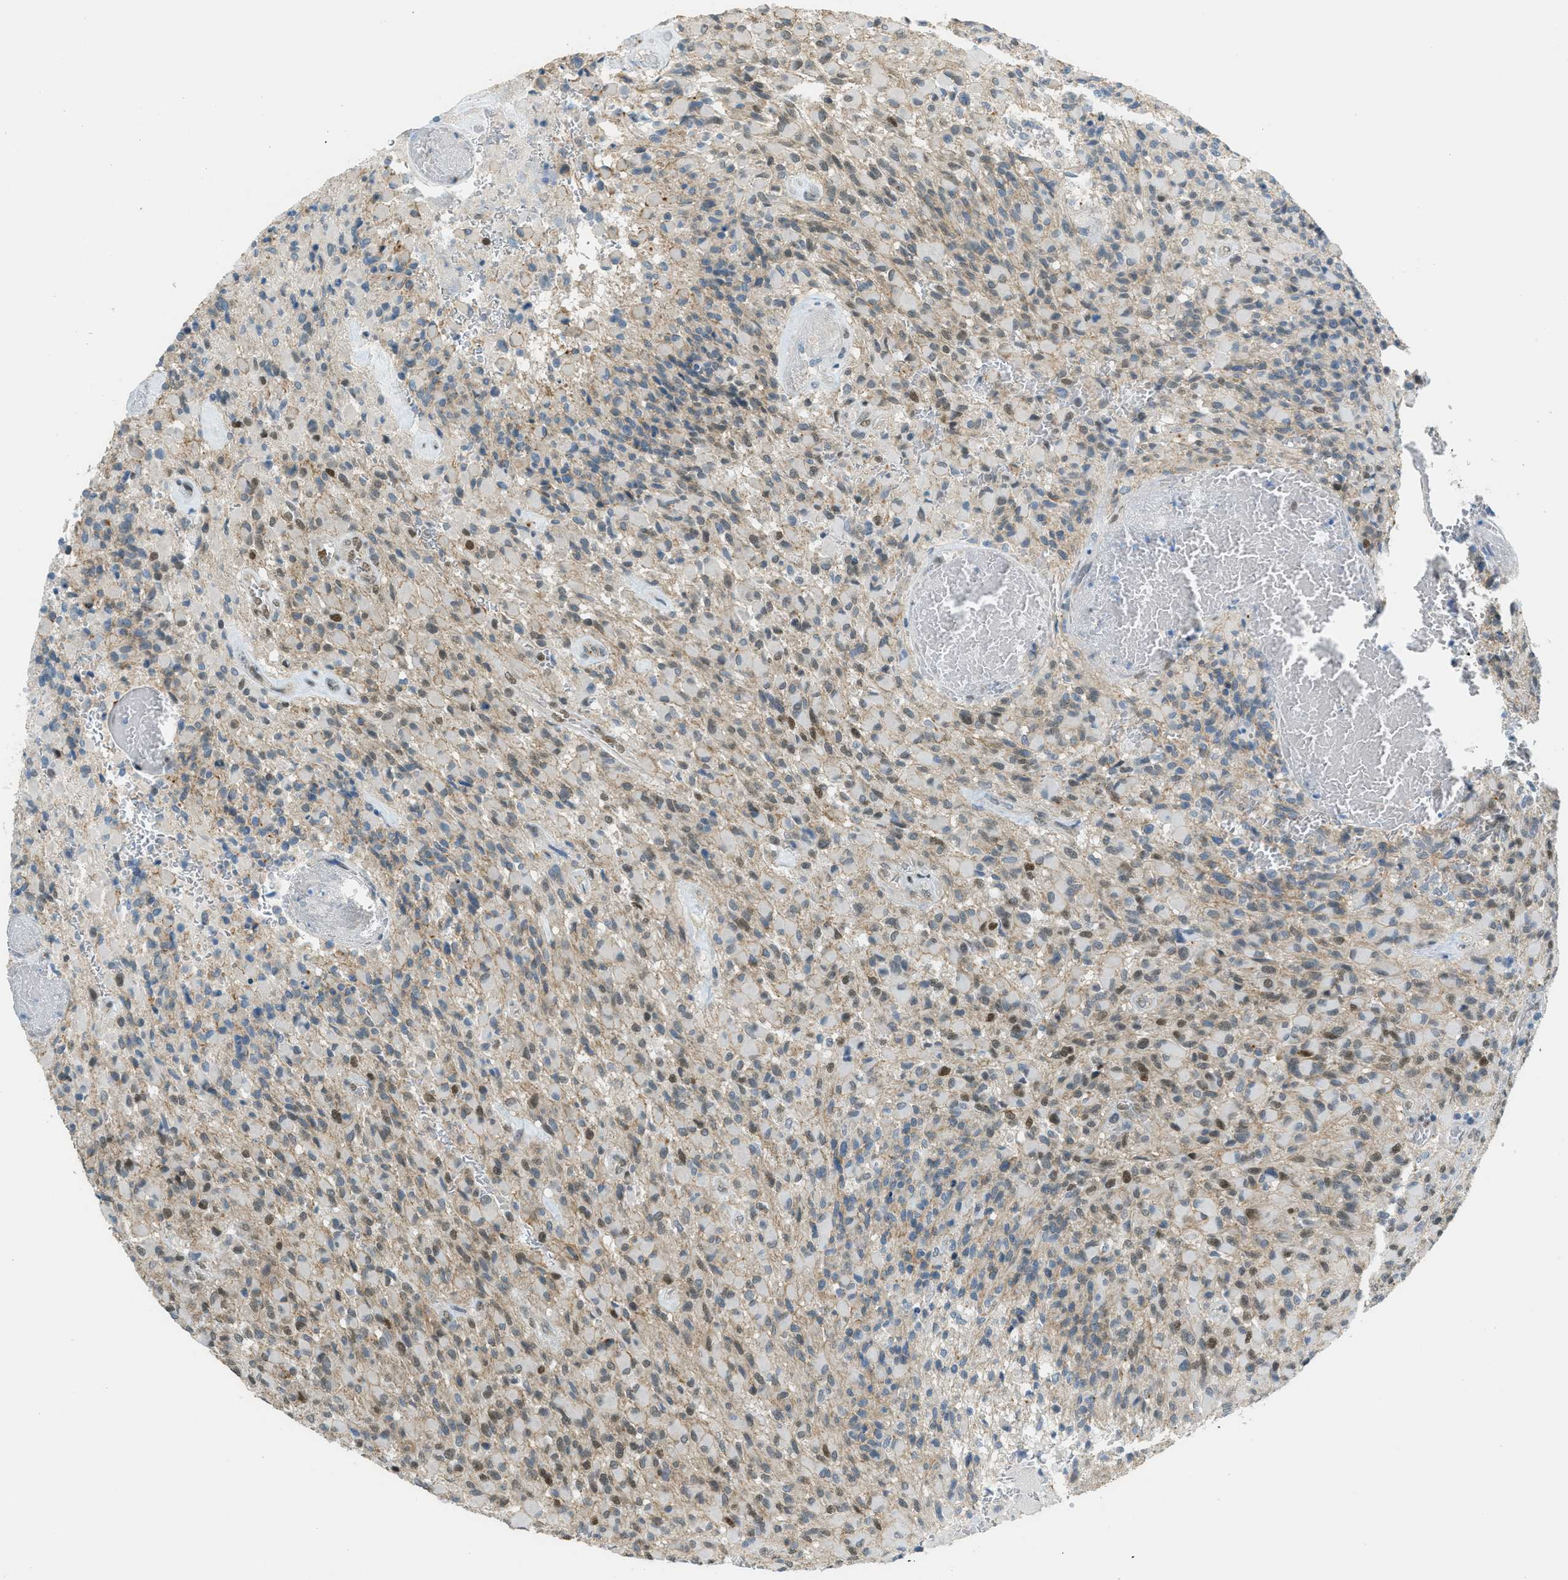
{"staining": {"intensity": "weak", "quantity": "25%-75%", "location": "cytoplasmic/membranous,nuclear"}, "tissue": "glioma", "cell_type": "Tumor cells", "image_type": "cancer", "snomed": [{"axis": "morphology", "description": "Glioma, malignant, High grade"}, {"axis": "topography", "description": "Brain"}], "caption": "Immunohistochemistry of glioma shows low levels of weak cytoplasmic/membranous and nuclear staining in about 25%-75% of tumor cells.", "gene": "TCF3", "patient": {"sex": "male", "age": 71}}